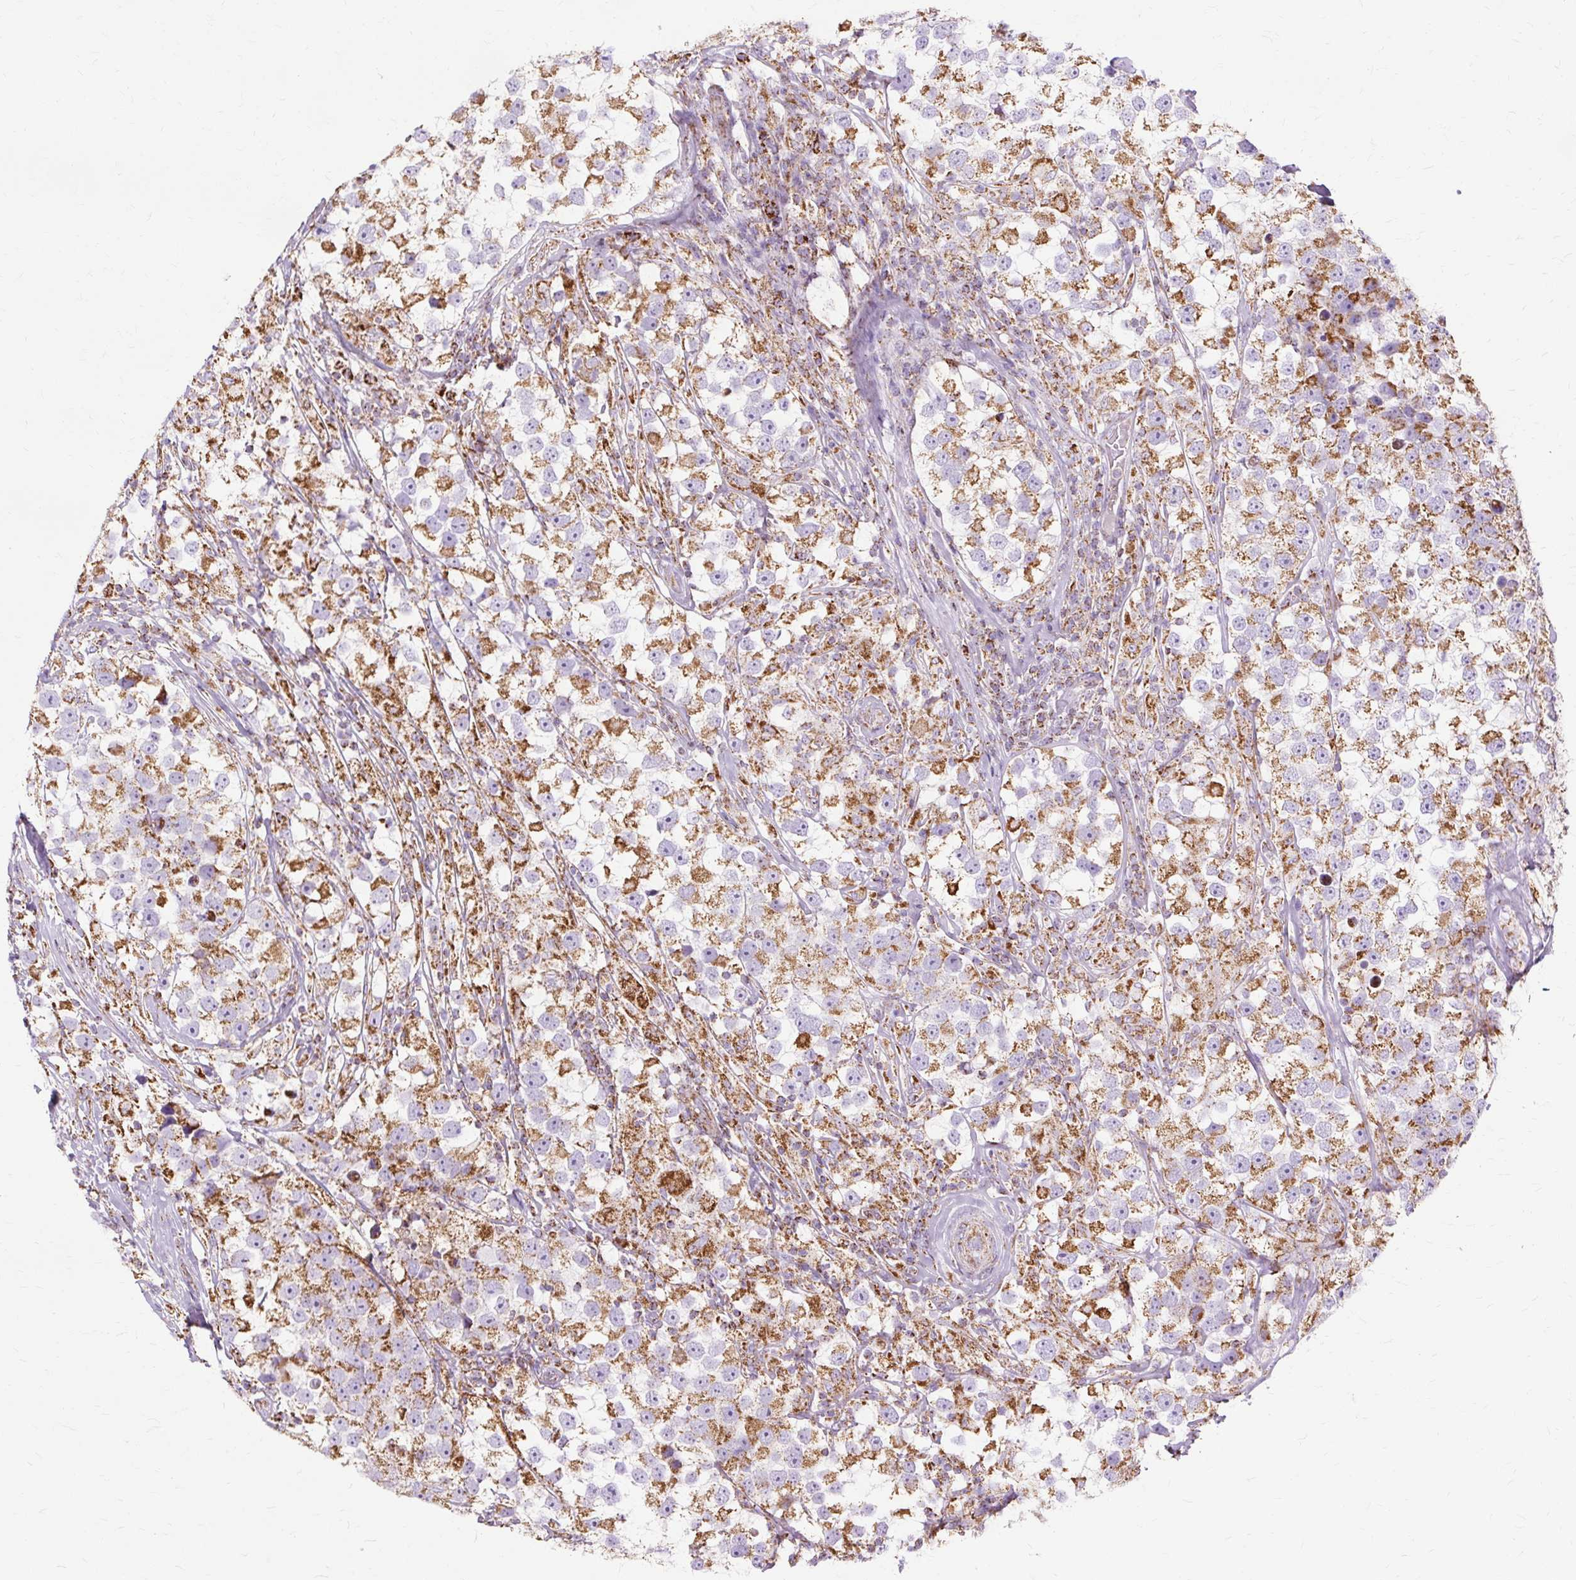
{"staining": {"intensity": "moderate", "quantity": ">75%", "location": "cytoplasmic/membranous"}, "tissue": "testis cancer", "cell_type": "Tumor cells", "image_type": "cancer", "snomed": [{"axis": "morphology", "description": "Seminoma, NOS"}, {"axis": "topography", "description": "Testis"}], "caption": "A photomicrograph showing moderate cytoplasmic/membranous staining in approximately >75% of tumor cells in testis seminoma, as visualized by brown immunohistochemical staining.", "gene": "DLAT", "patient": {"sex": "male", "age": 46}}